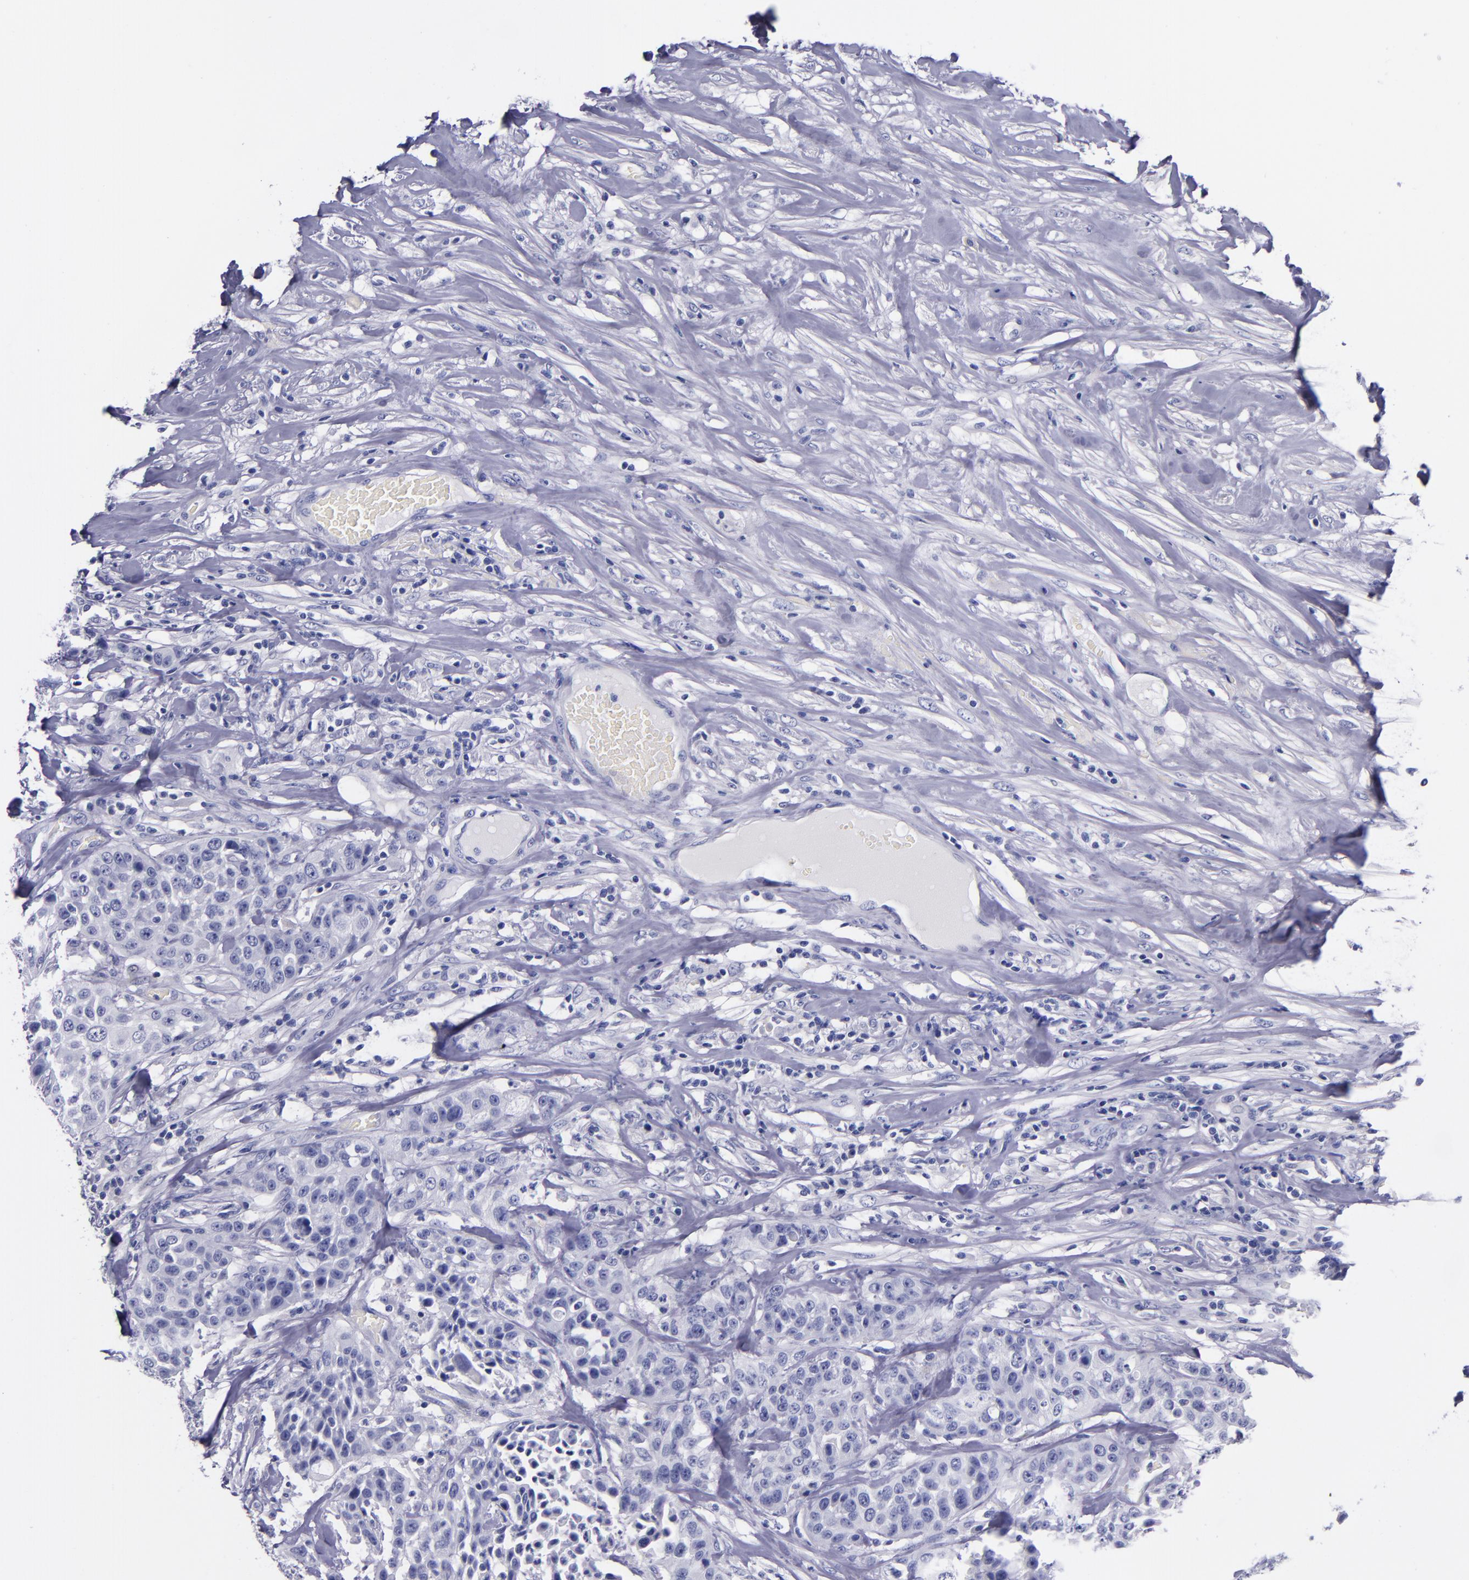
{"staining": {"intensity": "negative", "quantity": "none", "location": "none"}, "tissue": "urothelial cancer", "cell_type": "Tumor cells", "image_type": "cancer", "snomed": [{"axis": "morphology", "description": "Urothelial carcinoma, High grade"}, {"axis": "topography", "description": "Urinary bladder"}], "caption": "Immunohistochemical staining of human urothelial cancer displays no significant staining in tumor cells.", "gene": "SV2A", "patient": {"sex": "male", "age": 74}}